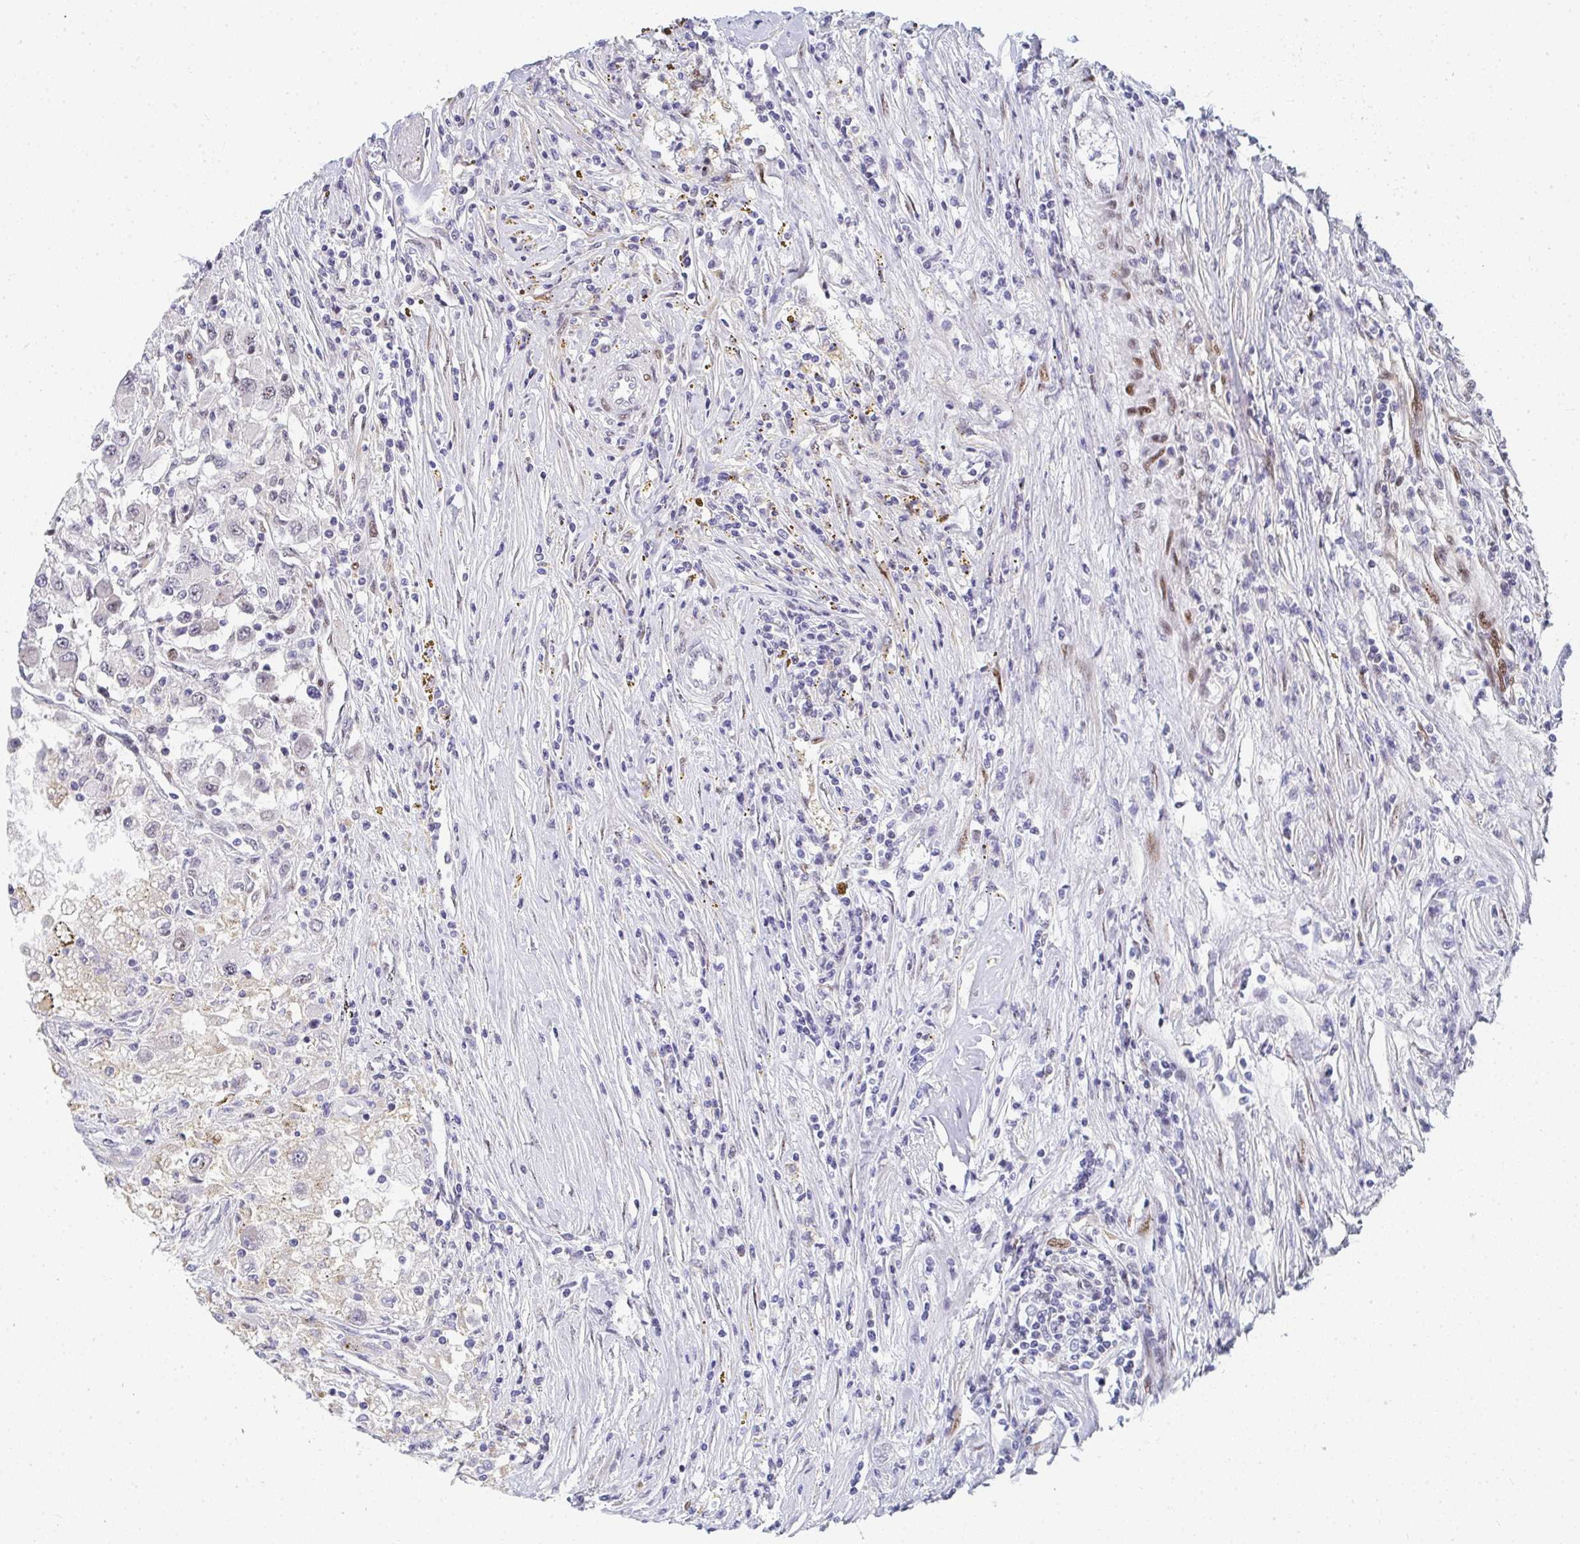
{"staining": {"intensity": "weak", "quantity": "<25%", "location": "nuclear"}, "tissue": "renal cancer", "cell_type": "Tumor cells", "image_type": "cancer", "snomed": [{"axis": "morphology", "description": "Adenocarcinoma, NOS"}, {"axis": "topography", "description": "Kidney"}], "caption": "IHC of human renal cancer reveals no staining in tumor cells.", "gene": "ZIC3", "patient": {"sex": "female", "age": 67}}